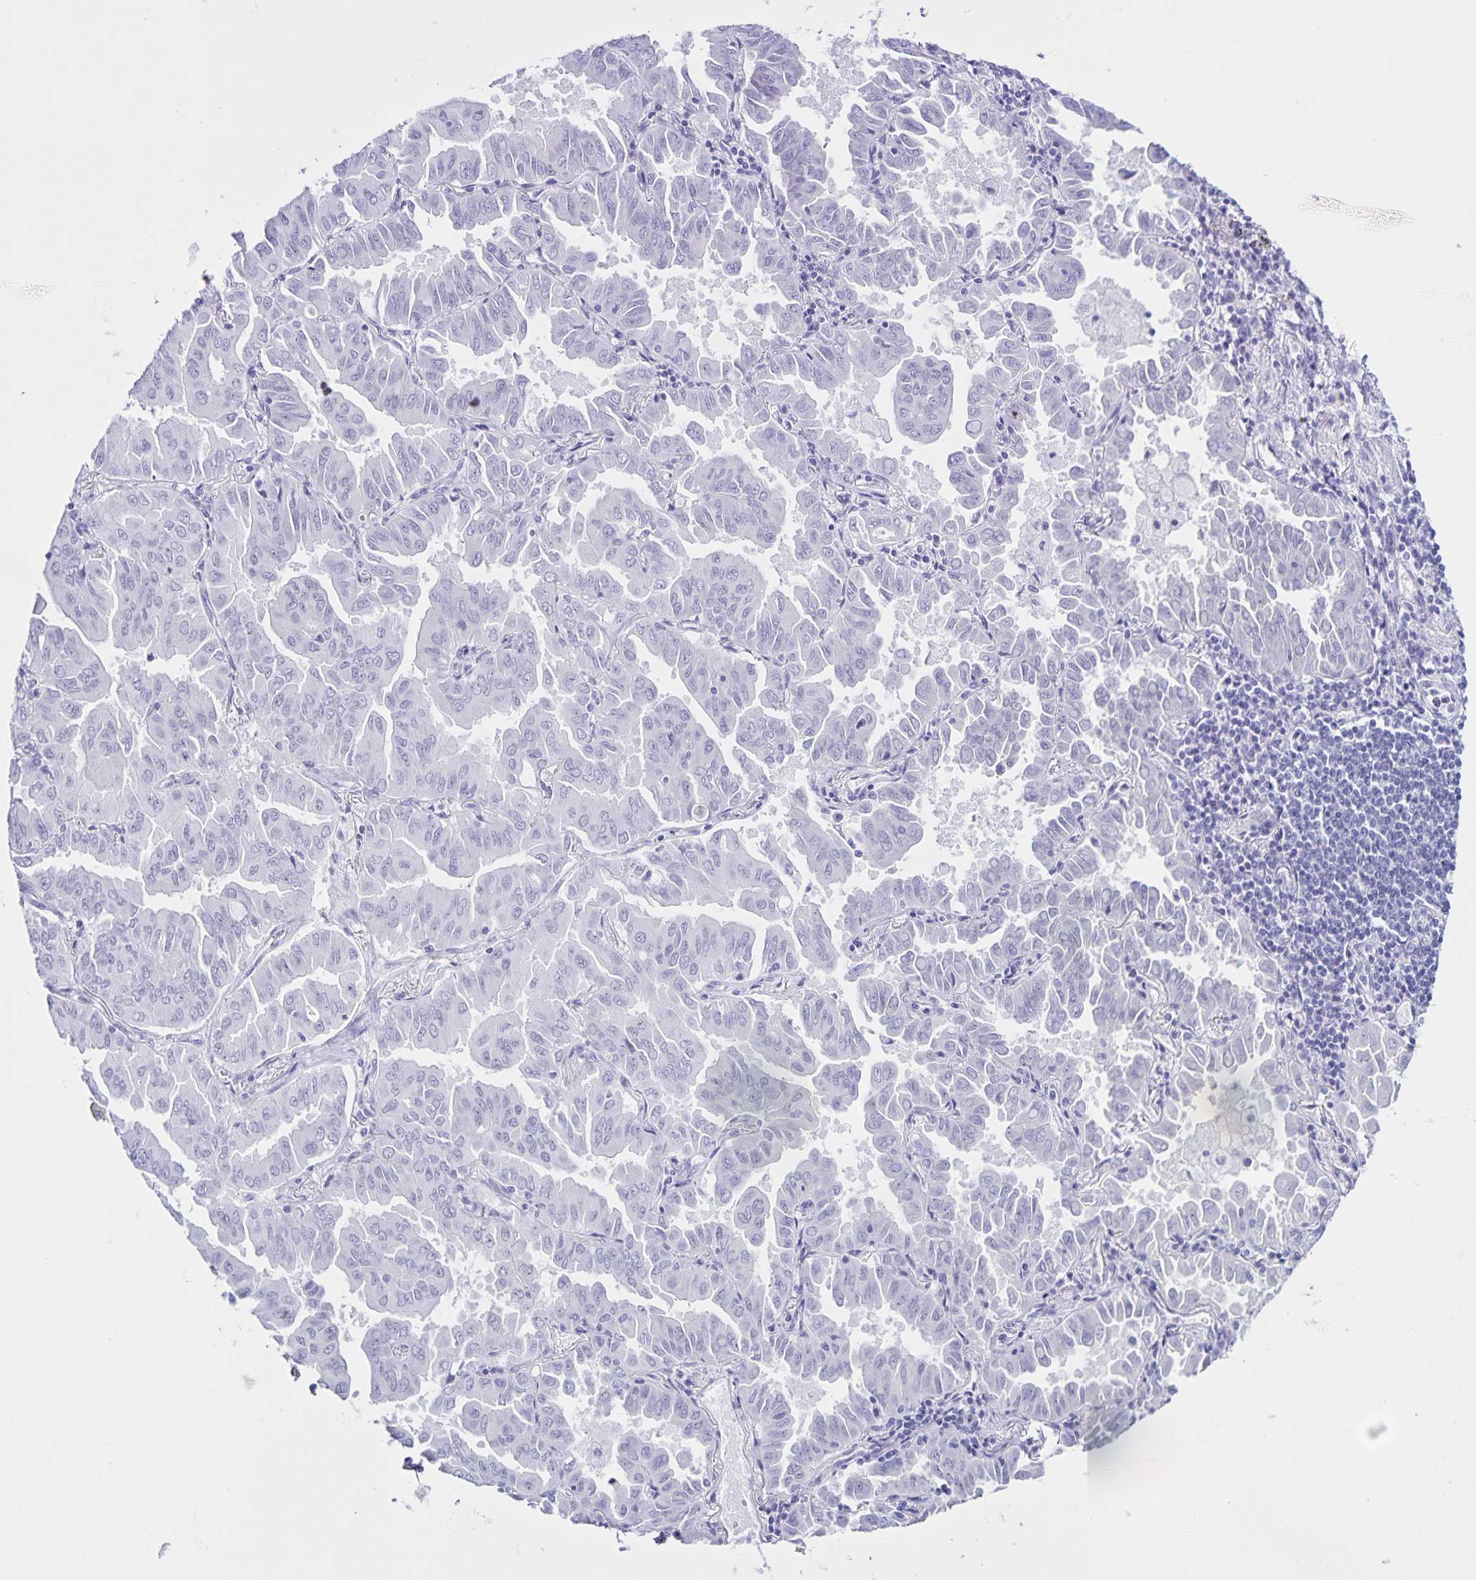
{"staining": {"intensity": "negative", "quantity": "none", "location": "none"}, "tissue": "lung cancer", "cell_type": "Tumor cells", "image_type": "cancer", "snomed": [{"axis": "morphology", "description": "Adenocarcinoma, NOS"}, {"axis": "topography", "description": "Lung"}], "caption": "Lung cancer (adenocarcinoma) was stained to show a protein in brown. There is no significant staining in tumor cells.", "gene": "FAM170A", "patient": {"sex": "male", "age": 64}}